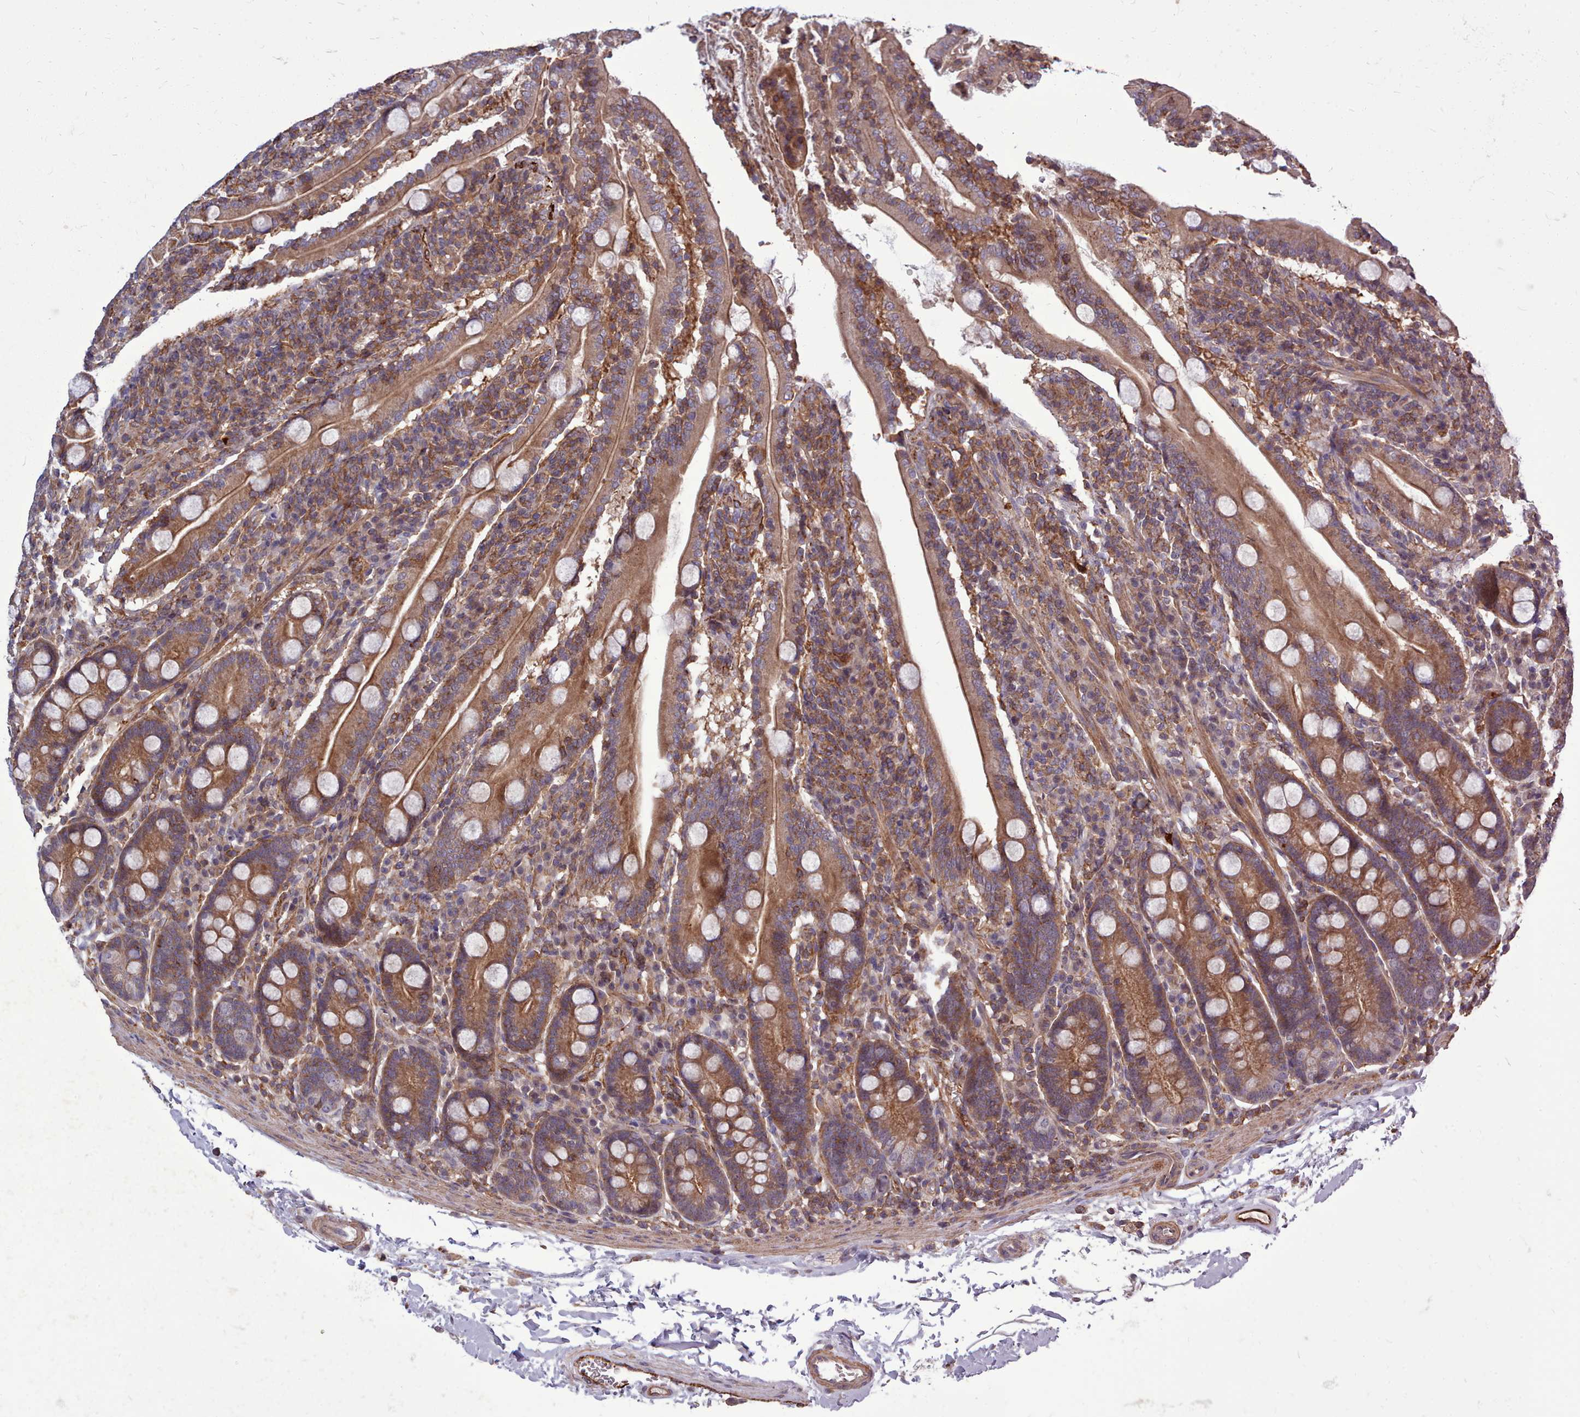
{"staining": {"intensity": "moderate", "quantity": ">75%", "location": "cytoplasmic/membranous"}, "tissue": "duodenum", "cell_type": "Glandular cells", "image_type": "normal", "snomed": [{"axis": "morphology", "description": "Normal tissue, NOS"}, {"axis": "topography", "description": "Duodenum"}], "caption": "Immunohistochemical staining of normal duodenum displays moderate cytoplasmic/membranous protein staining in approximately >75% of glandular cells.", "gene": "STUB1", "patient": {"sex": "male", "age": 35}}